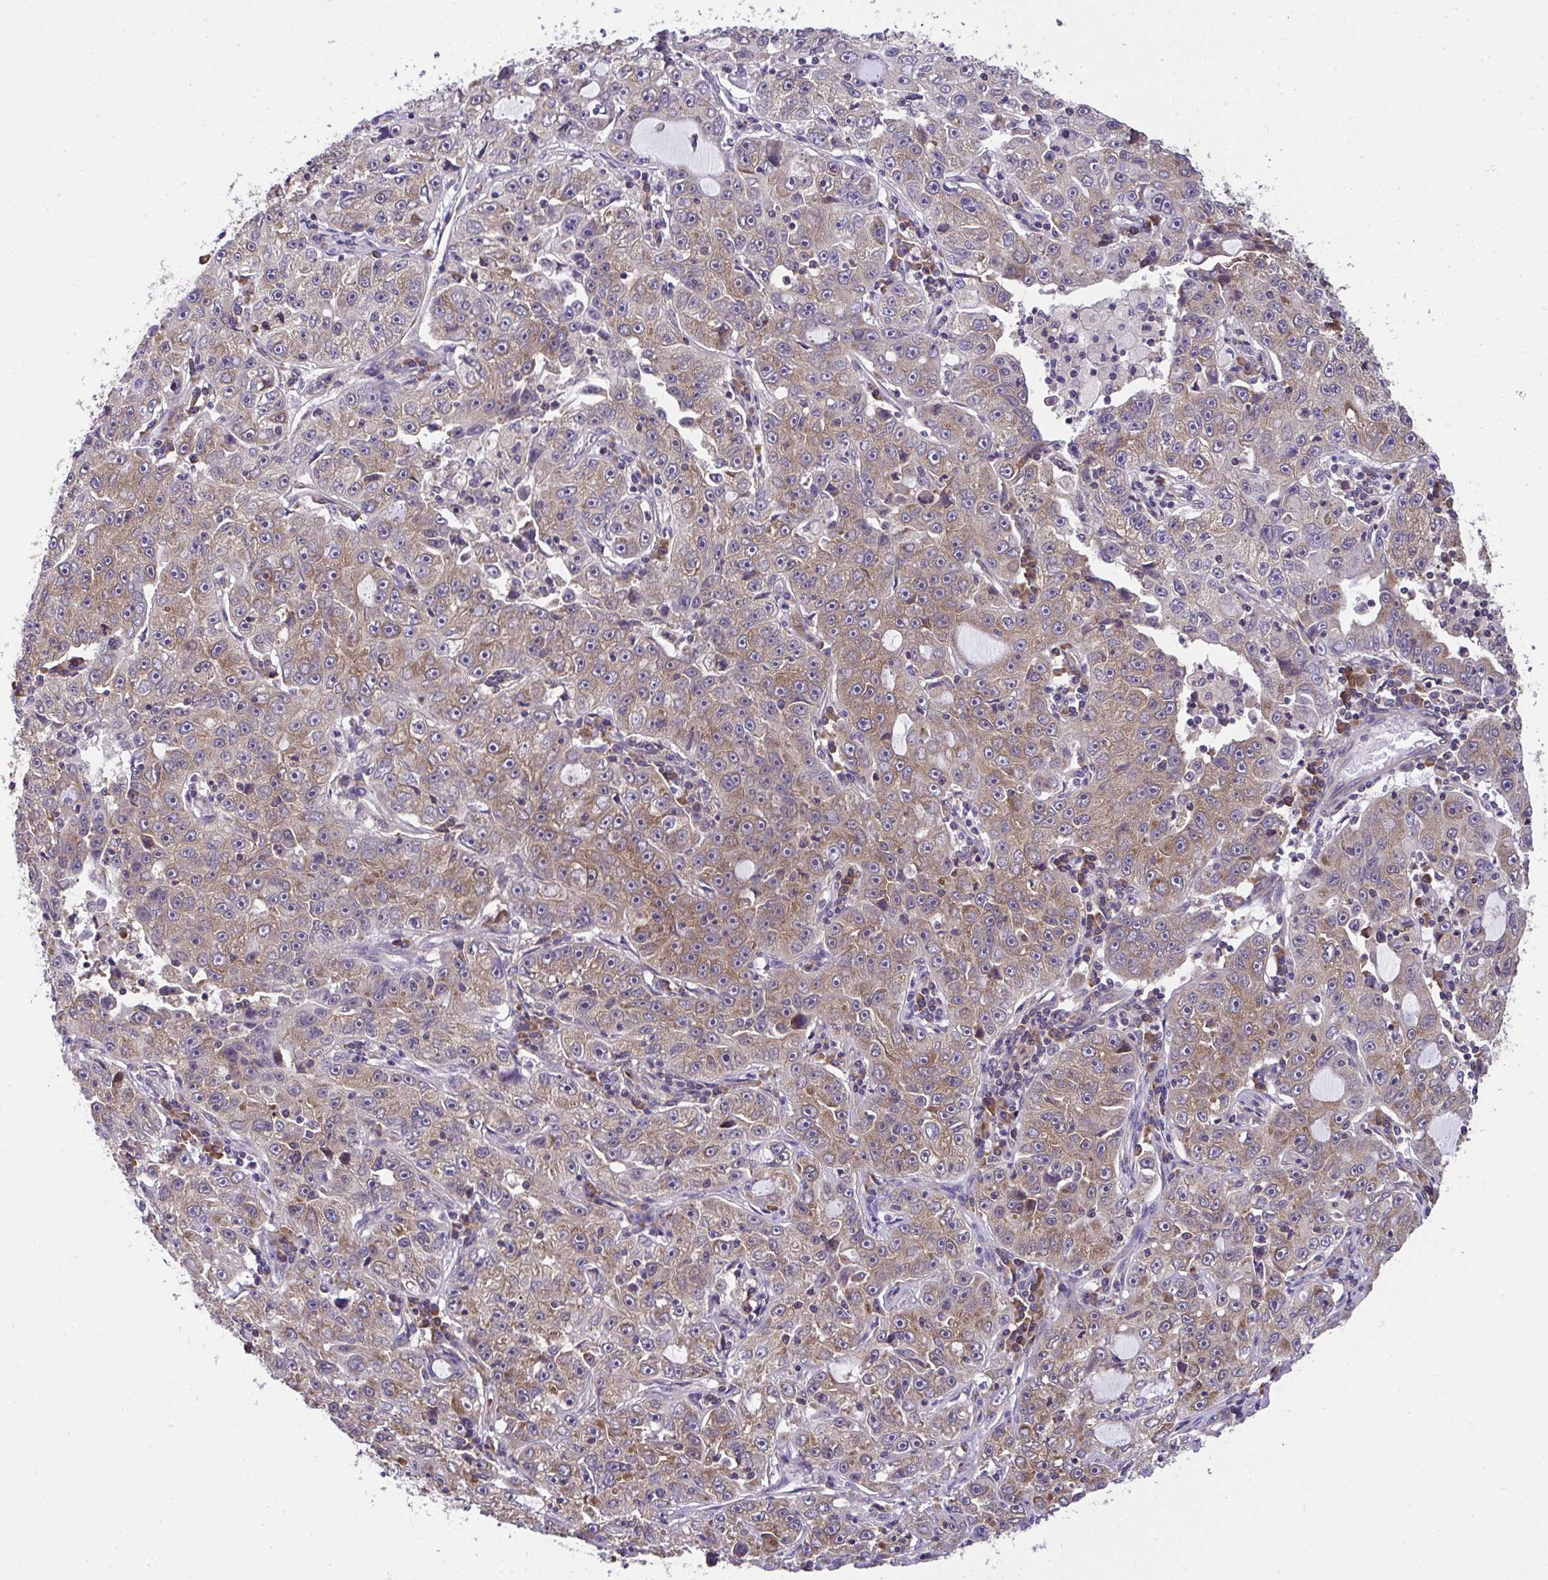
{"staining": {"intensity": "moderate", "quantity": ">75%", "location": "cytoplasmic/membranous"}, "tissue": "lung cancer", "cell_type": "Tumor cells", "image_type": "cancer", "snomed": [{"axis": "morphology", "description": "Normal morphology"}, {"axis": "morphology", "description": "Adenocarcinoma, NOS"}, {"axis": "topography", "description": "Lymph node"}, {"axis": "topography", "description": "Lung"}], "caption": "An immunohistochemistry micrograph of tumor tissue is shown. Protein staining in brown shows moderate cytoplasmic/membranous positivity in lung cancer (adenocarcinoma) within tumor cells. (IHC, brightfield microscopy, high magnification).", "gene": "RPS7", "patient": {"sex": "female", "age": 57}}